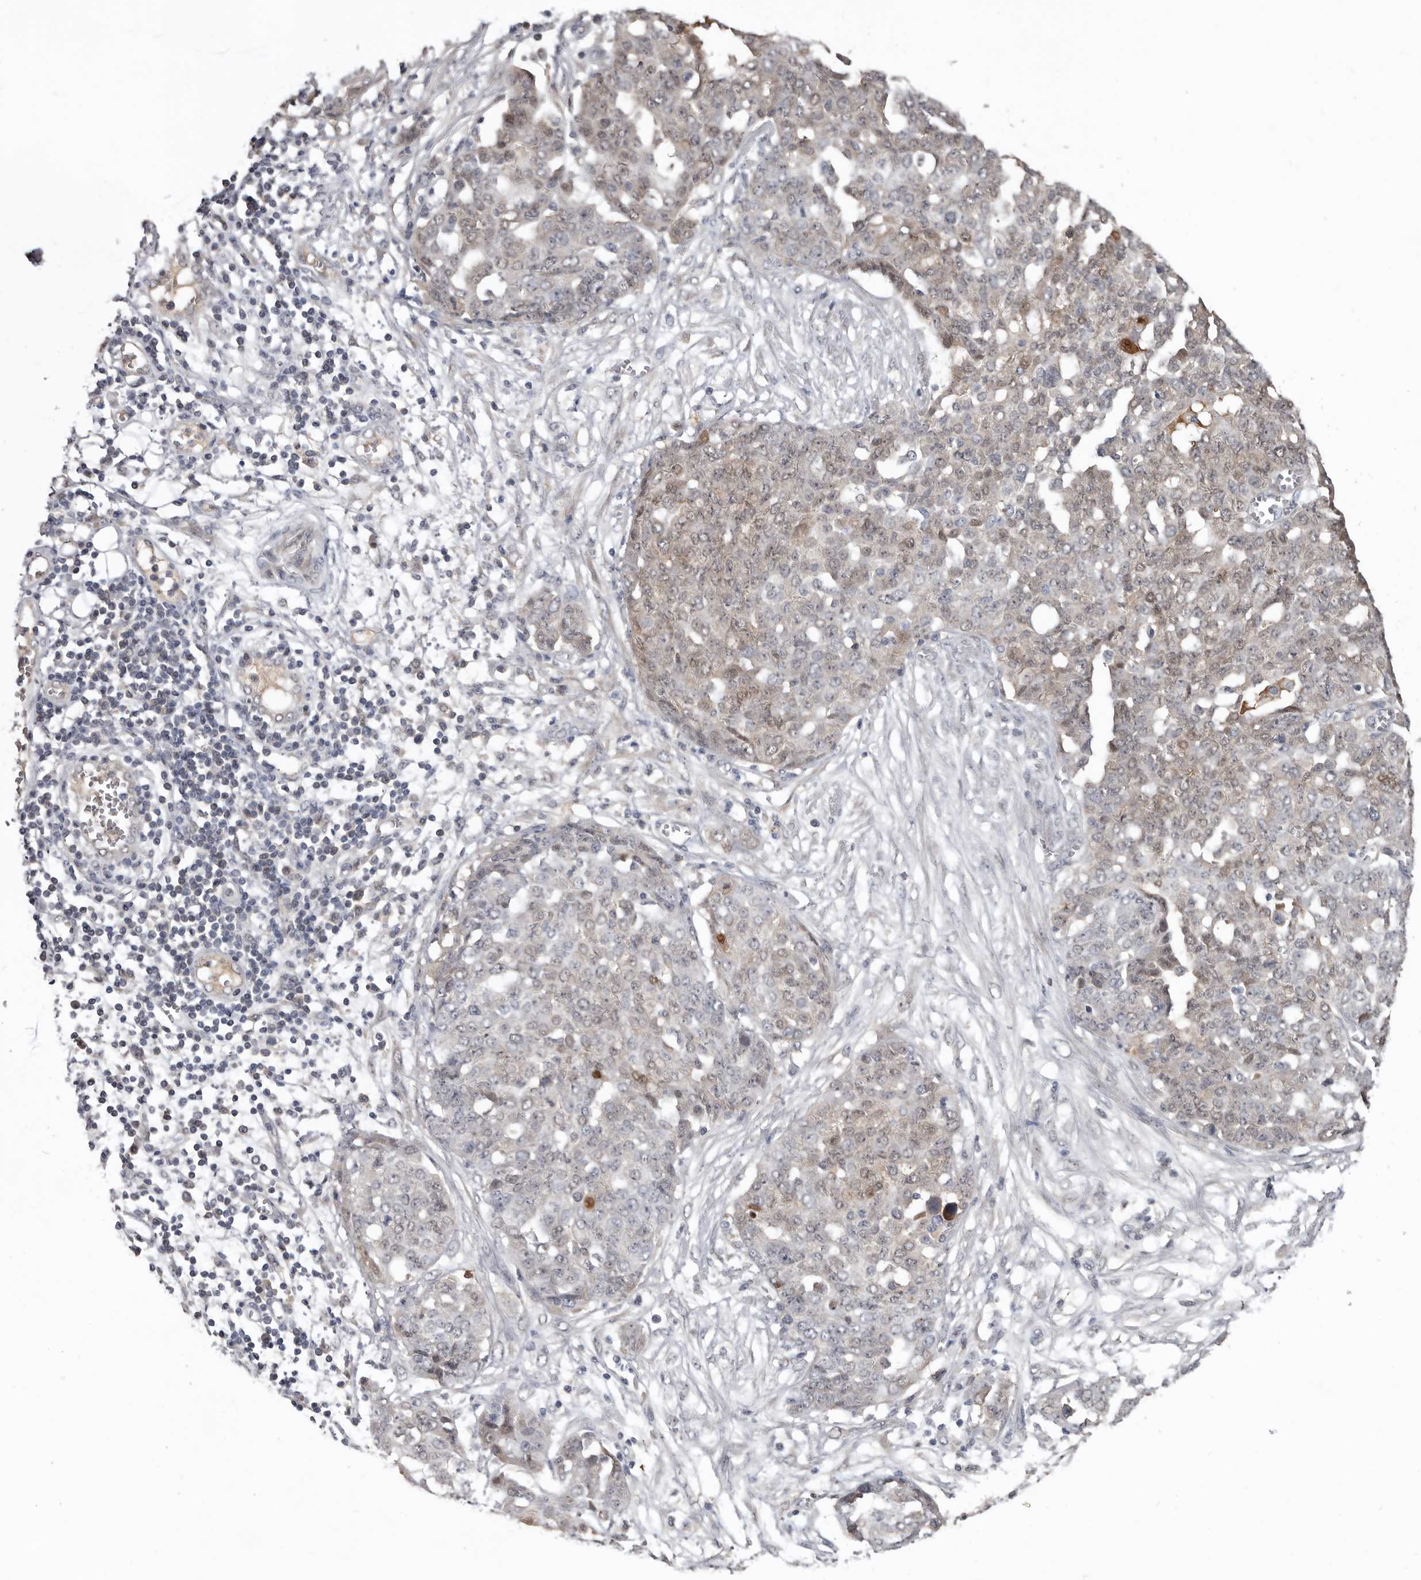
{"staining": {"intensity": "weak", "quantity": "25%-75%", "location": "nuclear"}, "tissue": "ovarian cancer", "cell_type": "Tumor cells", "image_type": "cancer", "snomed": [{"axis": "morphology", "description": "Cystadenocarcinoma, serous, NOS"}, {"axis": "topography", "description": "Soft tissue"}, {"axis": "topography", "description": "Ovary"}], "caption": "The image exhibits a brown stain indicating the presence of a protein in the nuclear of tumor cells in serous cystadenocarcinoma (ovarian). (DAB IHC with brightfield microscopy, high magnification).", "gene": "RBKS", "patient": {"sex": "female", "age": 57}}